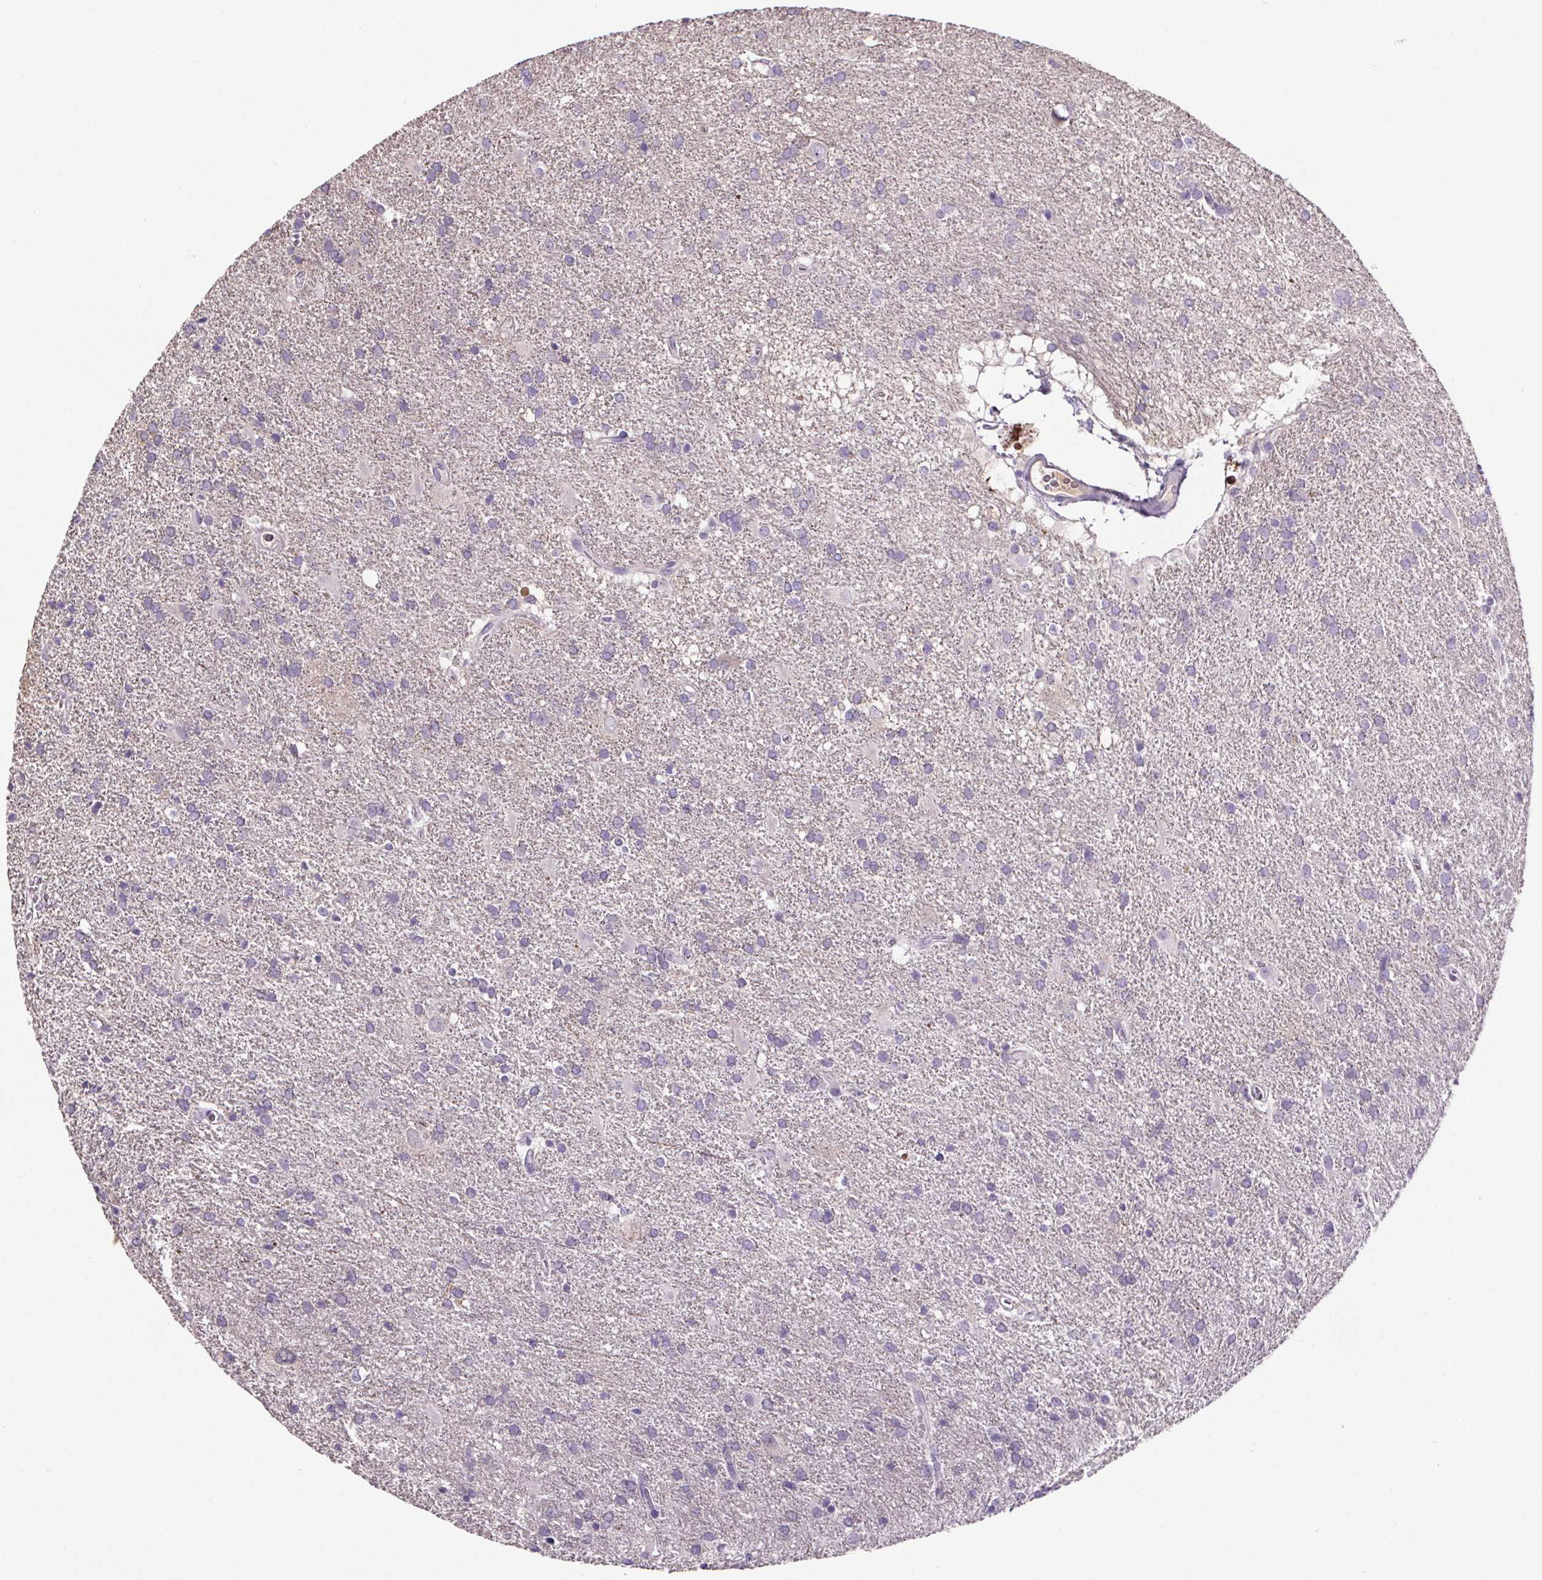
{"staining": {"intensity": "negative", "quantity": "none", "location": "none"}, "tissue": "glioma", "cell_type": "Tumor cells", "image_type": "cancer", "snomed": [{"axis": "morphology", "description": "Glioma, malignant, Low grade"}, {"axis": "topography", "description": "Brain"}], "caption": "A high-resolution photomicrograph shows immunohistochemistry staining of malignant low-grade glioma, which displays no significant staining in tumor cells. (IHC, brightfield microscopy, high magnification).", "gene": "CUBN", "patient": {"sex": "male", "age": 66}}